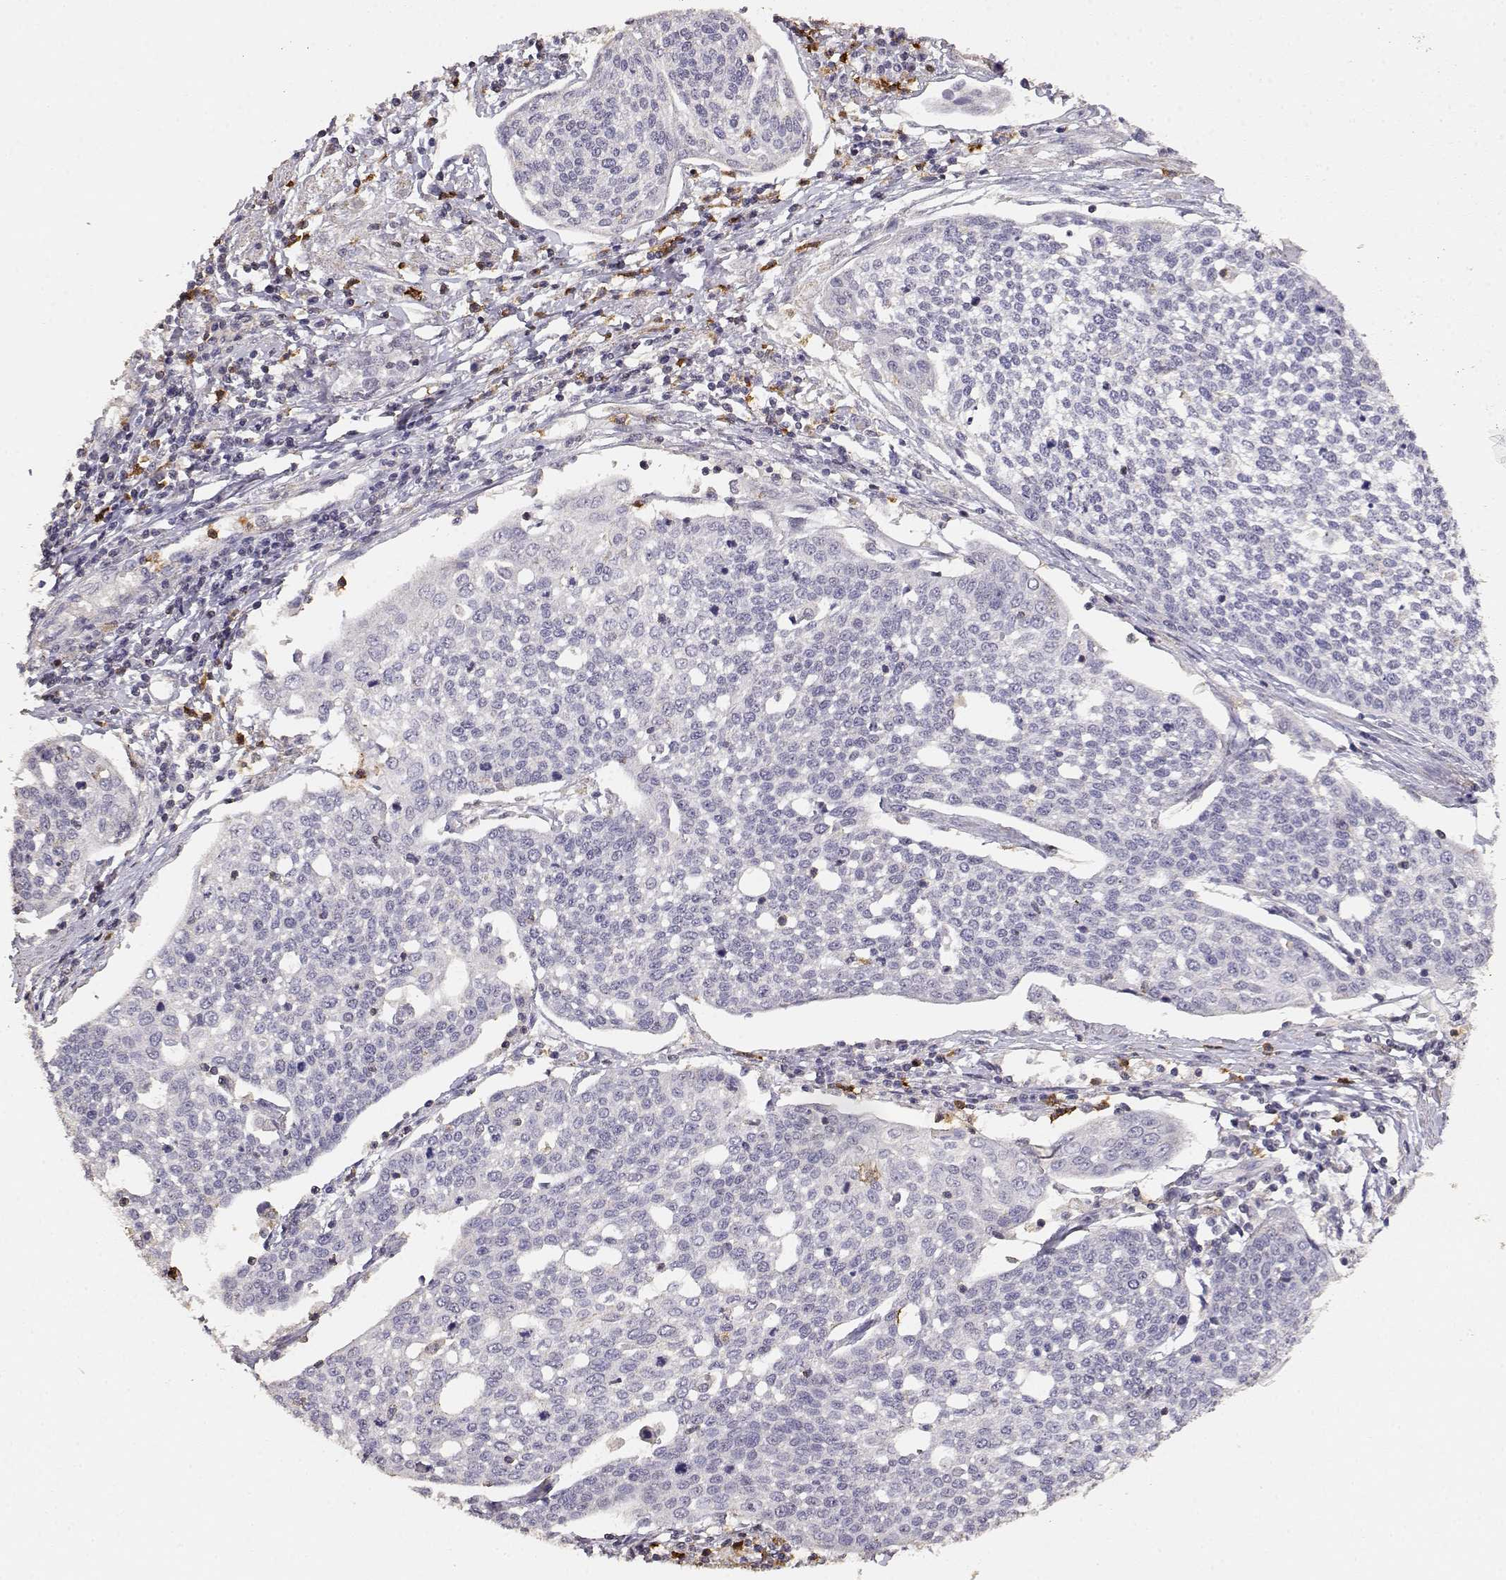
{"staining": {"intensity": "negative", "quantity": "none", "location": "none"}, "tissue": "cervical cancer", "cell_type": "Tumor cells", "image_type": "cancer", "snomed": [{"axis": "morphology", "description": "Squamous cell carcinoma, NOS"}, {"axis": "topography", "description": "Cervix"}], "caption": "Image shows no protein positivity in tumor cells of cervical cancer (squamous cell carcinoma) tissue.", "gene": "TNFRSF10C", "patient": {"sex": "female", "age": 34}}